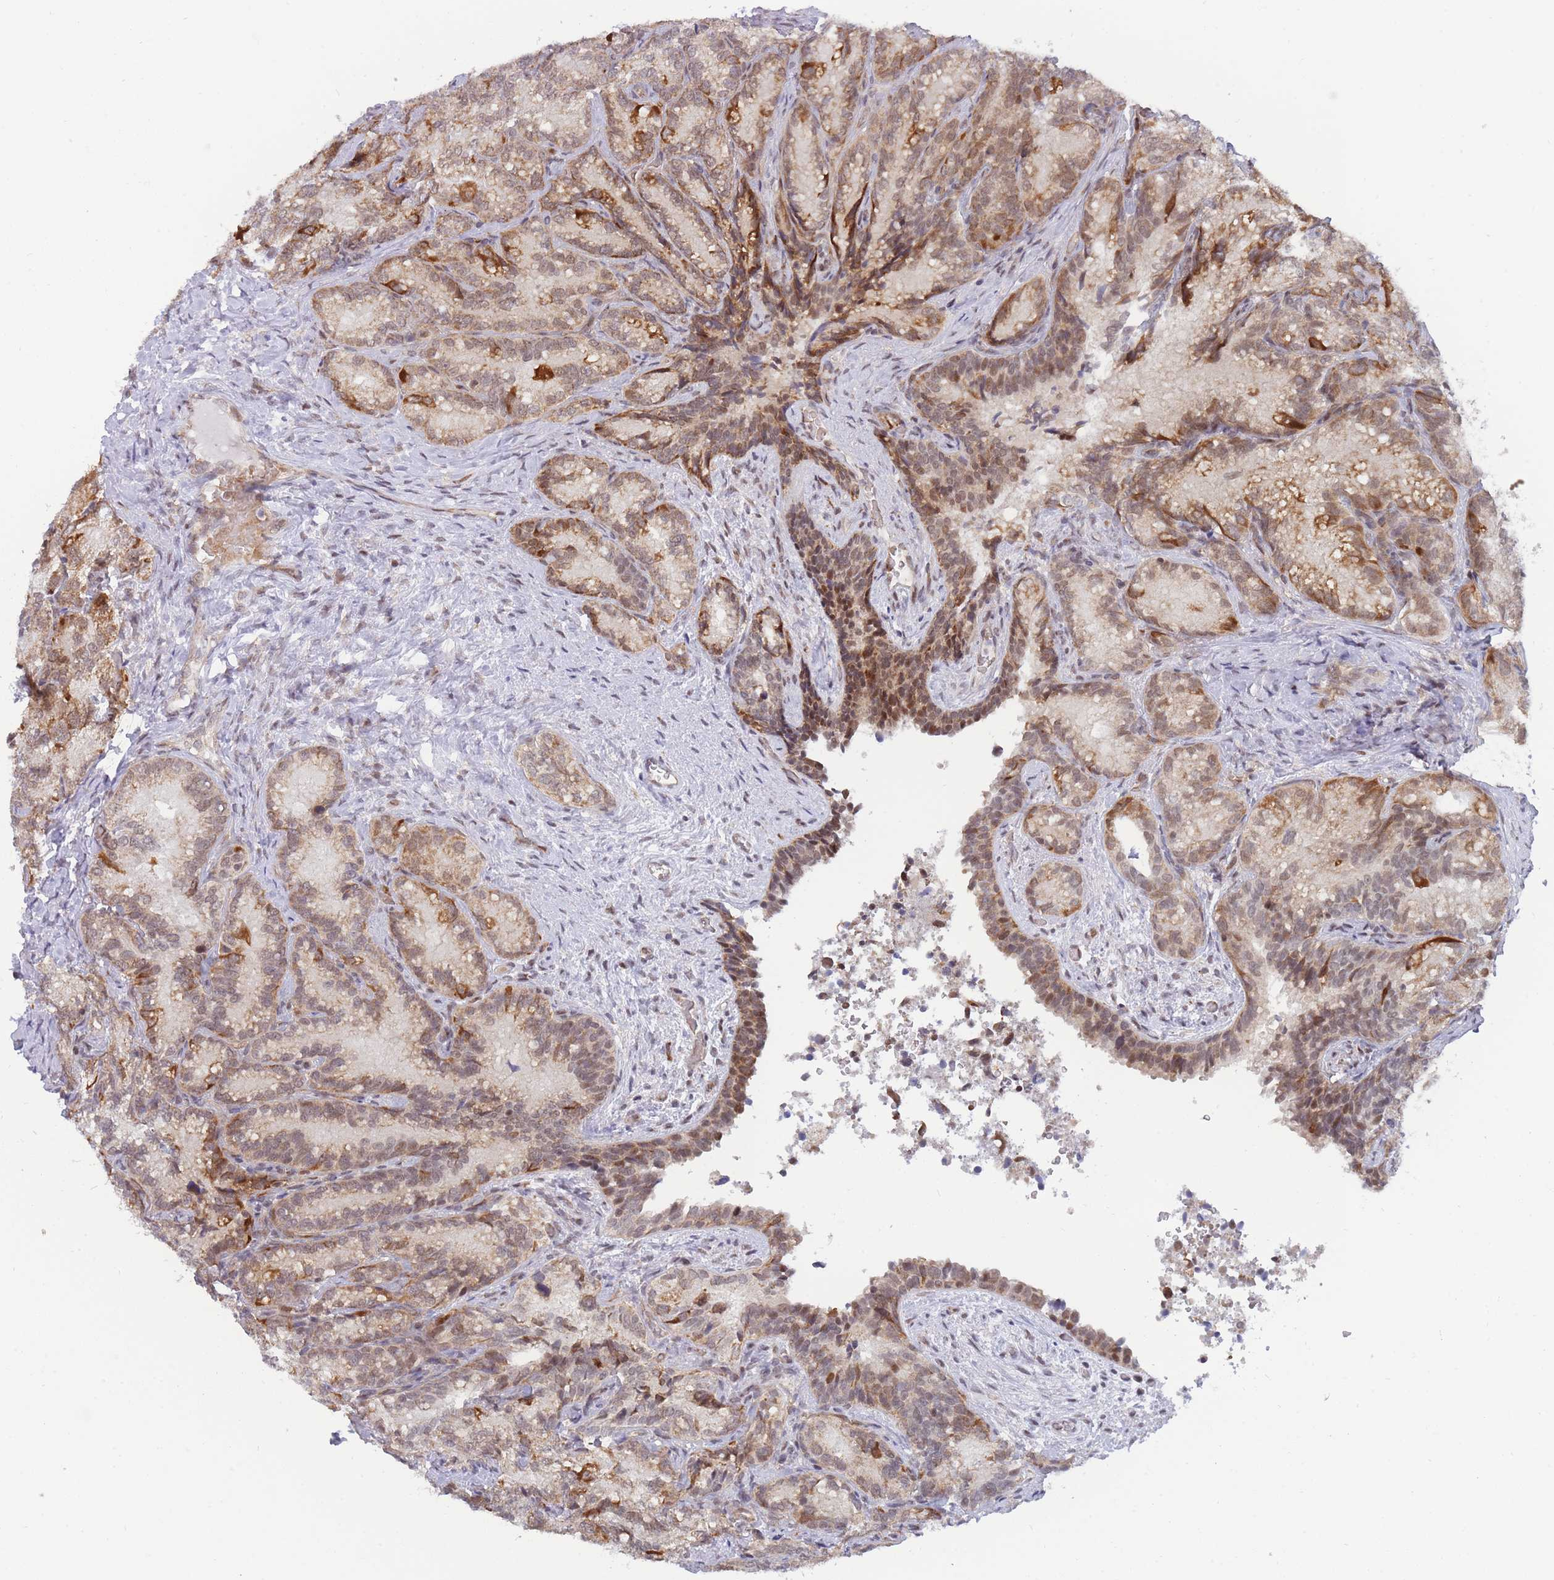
{"staining": {"intensity": "moderate", "quantity": ">75%", "location": "cytoplasmic/membranous,nuclear"}, "tissue": "seminal vesicle", "cell_type": "Glandular cells", "image_type": "normal", "snomed": [{"axis": "morphology", "description": "Normal tissue, NOS"}, {"axis": "topography", "description": "Seminal veicle"}], "caption": "Moderate cytoplasmic/membranous,nuclear positivity for a protein is appreciated in approximately >75% of glandular cells of benign seminal vesicle using immunohistochemistry (IHC).", "gene": "BOD1L1", "patient": {"sex": "male", "age": 58}}